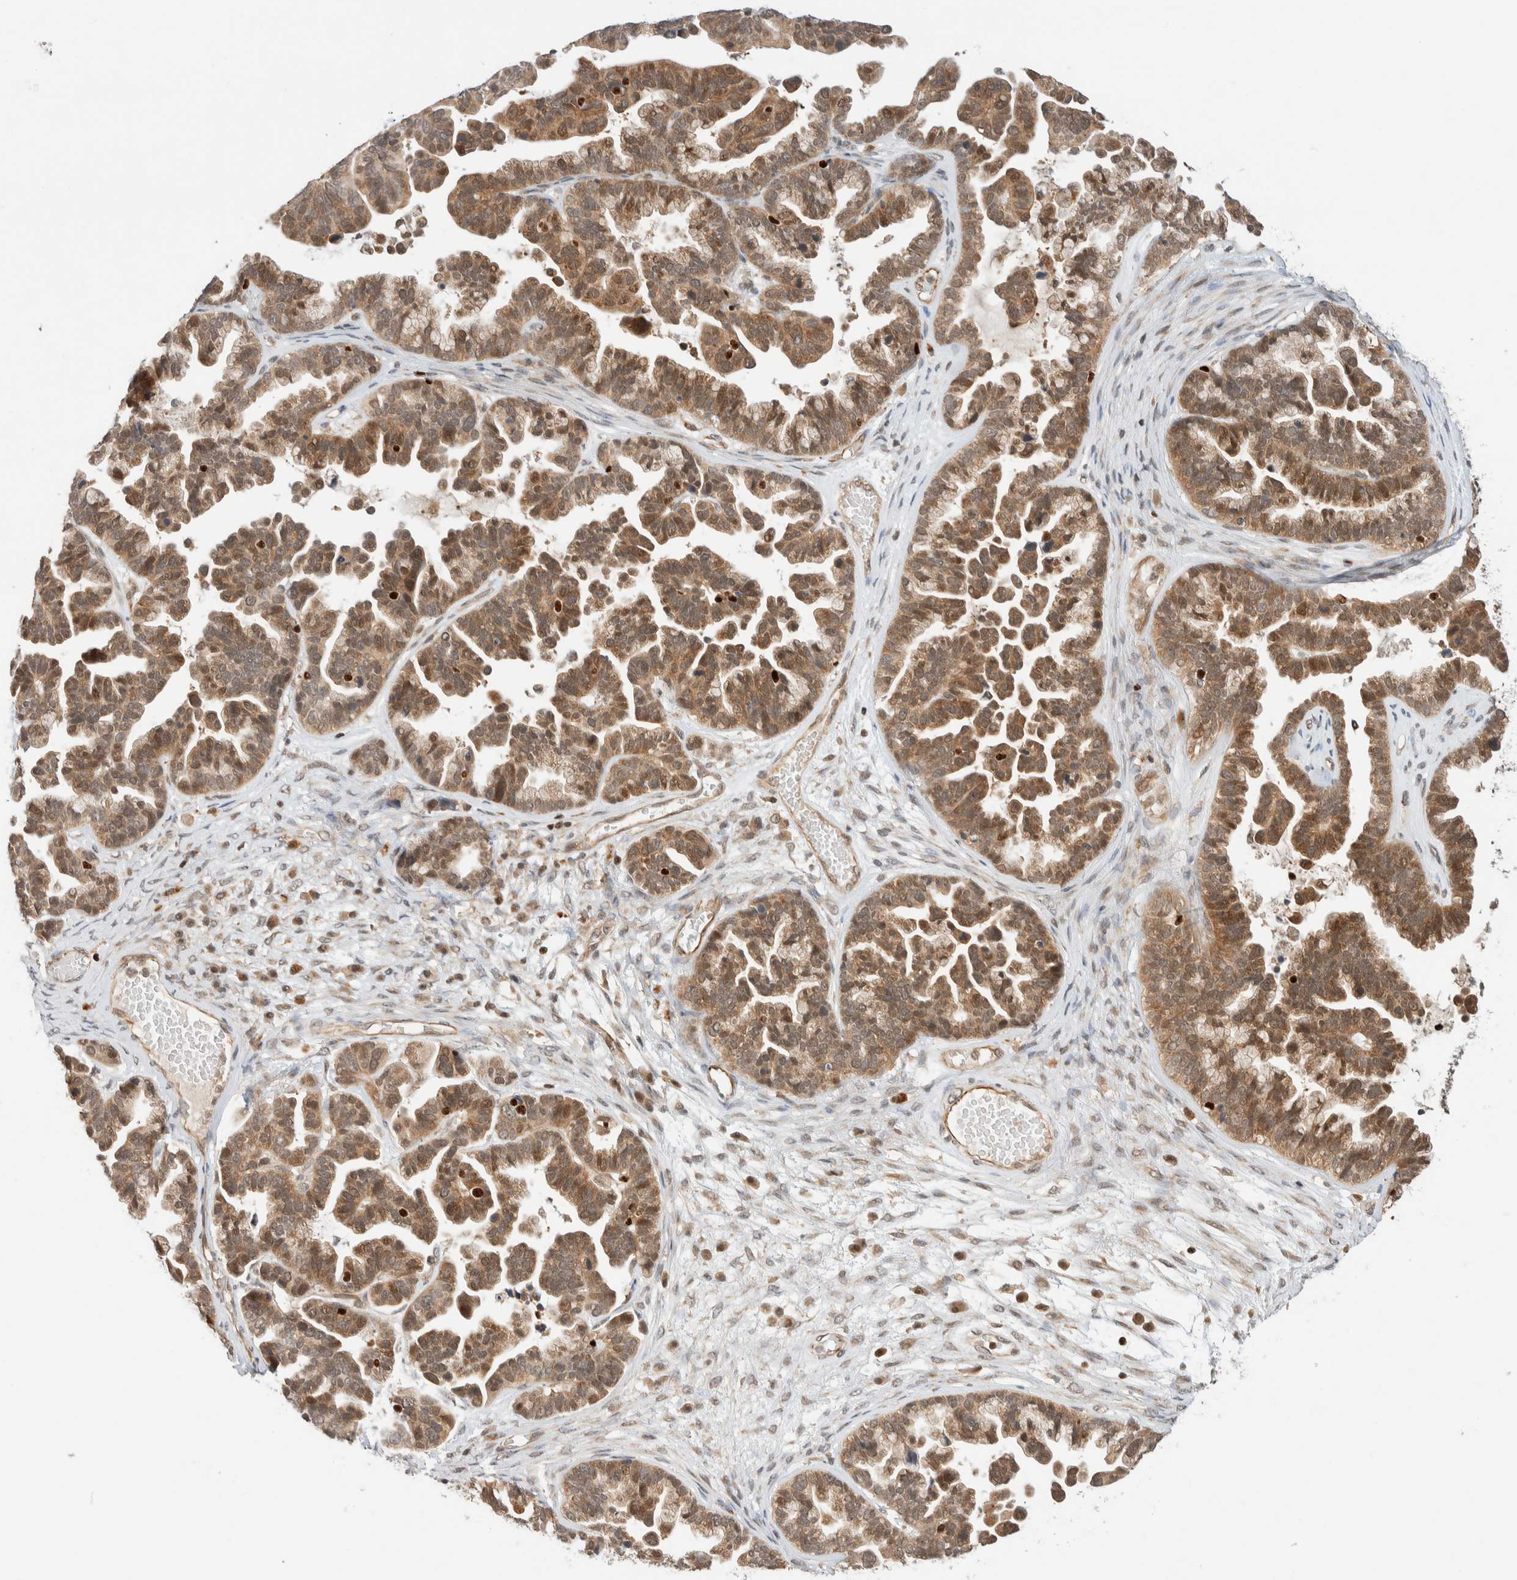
{"staining": {"intensity": "moderate", "quantity": ">75%", "location": "cytoplasmic/membranous"}, "tissue": "ovarian cancer", "cell_type": "Tumor cells", "image_type": "cancer", "snomed": [{"axis": "morphology", "description": "Cystadenocarcinoma, serous, NOS"}, {"axis": "topography", "description": "Ovary"}], "caption": "Ovarian serous cystadenocarcinoma tissue demonstrates moderate cytoplasmic/membranous staining in approximately >75% of tumor cells", "gene": "C8orf76", "patient": {"sex": "female", "age": 56}}